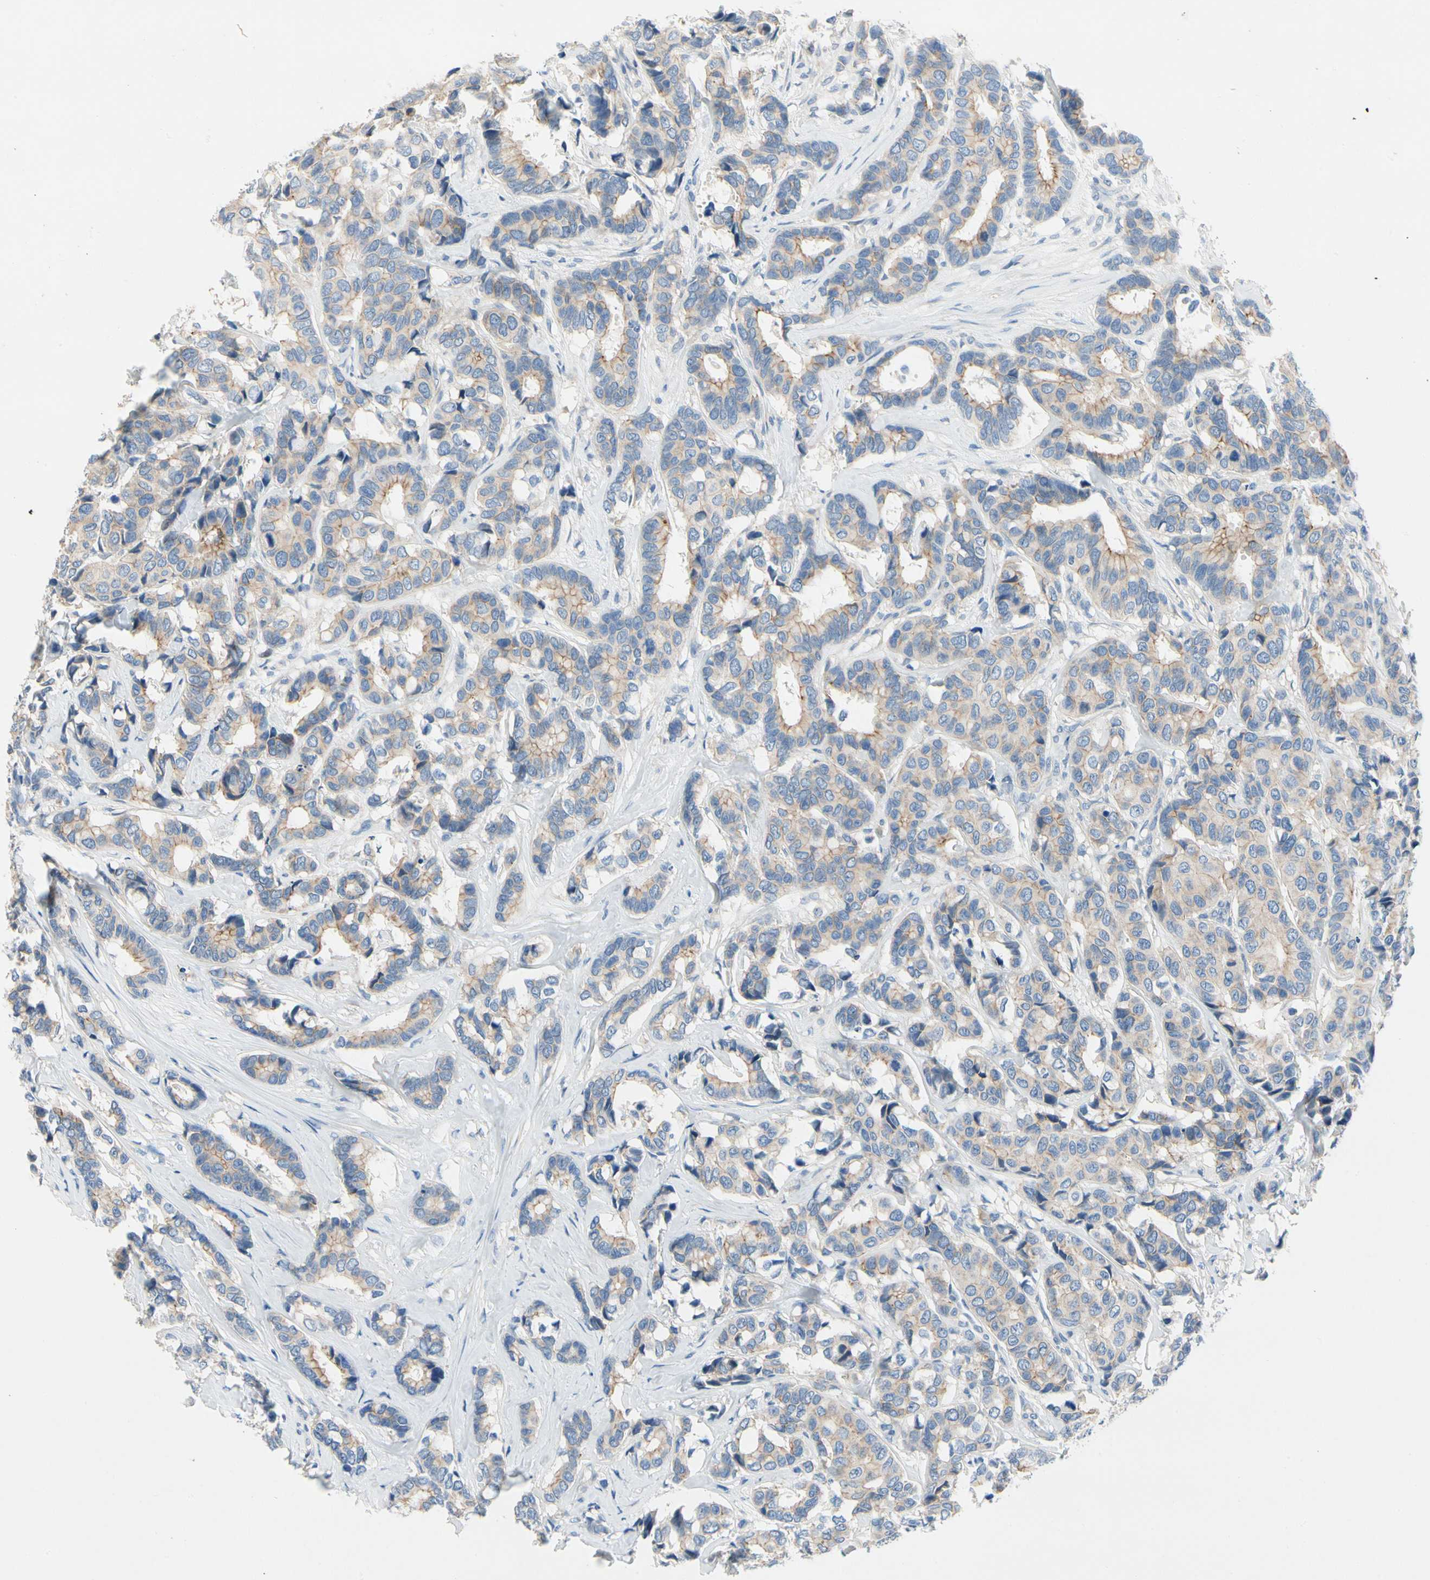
{"staining": {"intensity": "moderate", "quantity": "25%-75%", "location": "cytoplasmic/membranous"}, "tissue": "breast cancer", "cell_type": "Tumor cells", "image_type": "cancer", "snomed": [{"axis": "morphology", "description": "Duct carcinoma"}, {"axis": "topography", "description": "Breast"}], "caption": "A photomicrograph of breast cancer (intraductal carcinoma) stained for a protein reveals moderate cytoplasmic/membranous brown staining in tumor cells. The protein is stained brown, and the nuclei are stained in blue (DAB (3,3'-diaminobenzidine) IHC with brightfield microscopy, high magnification).", "gene": "CA14", "patient": {"sex": "female", "age": 87}}